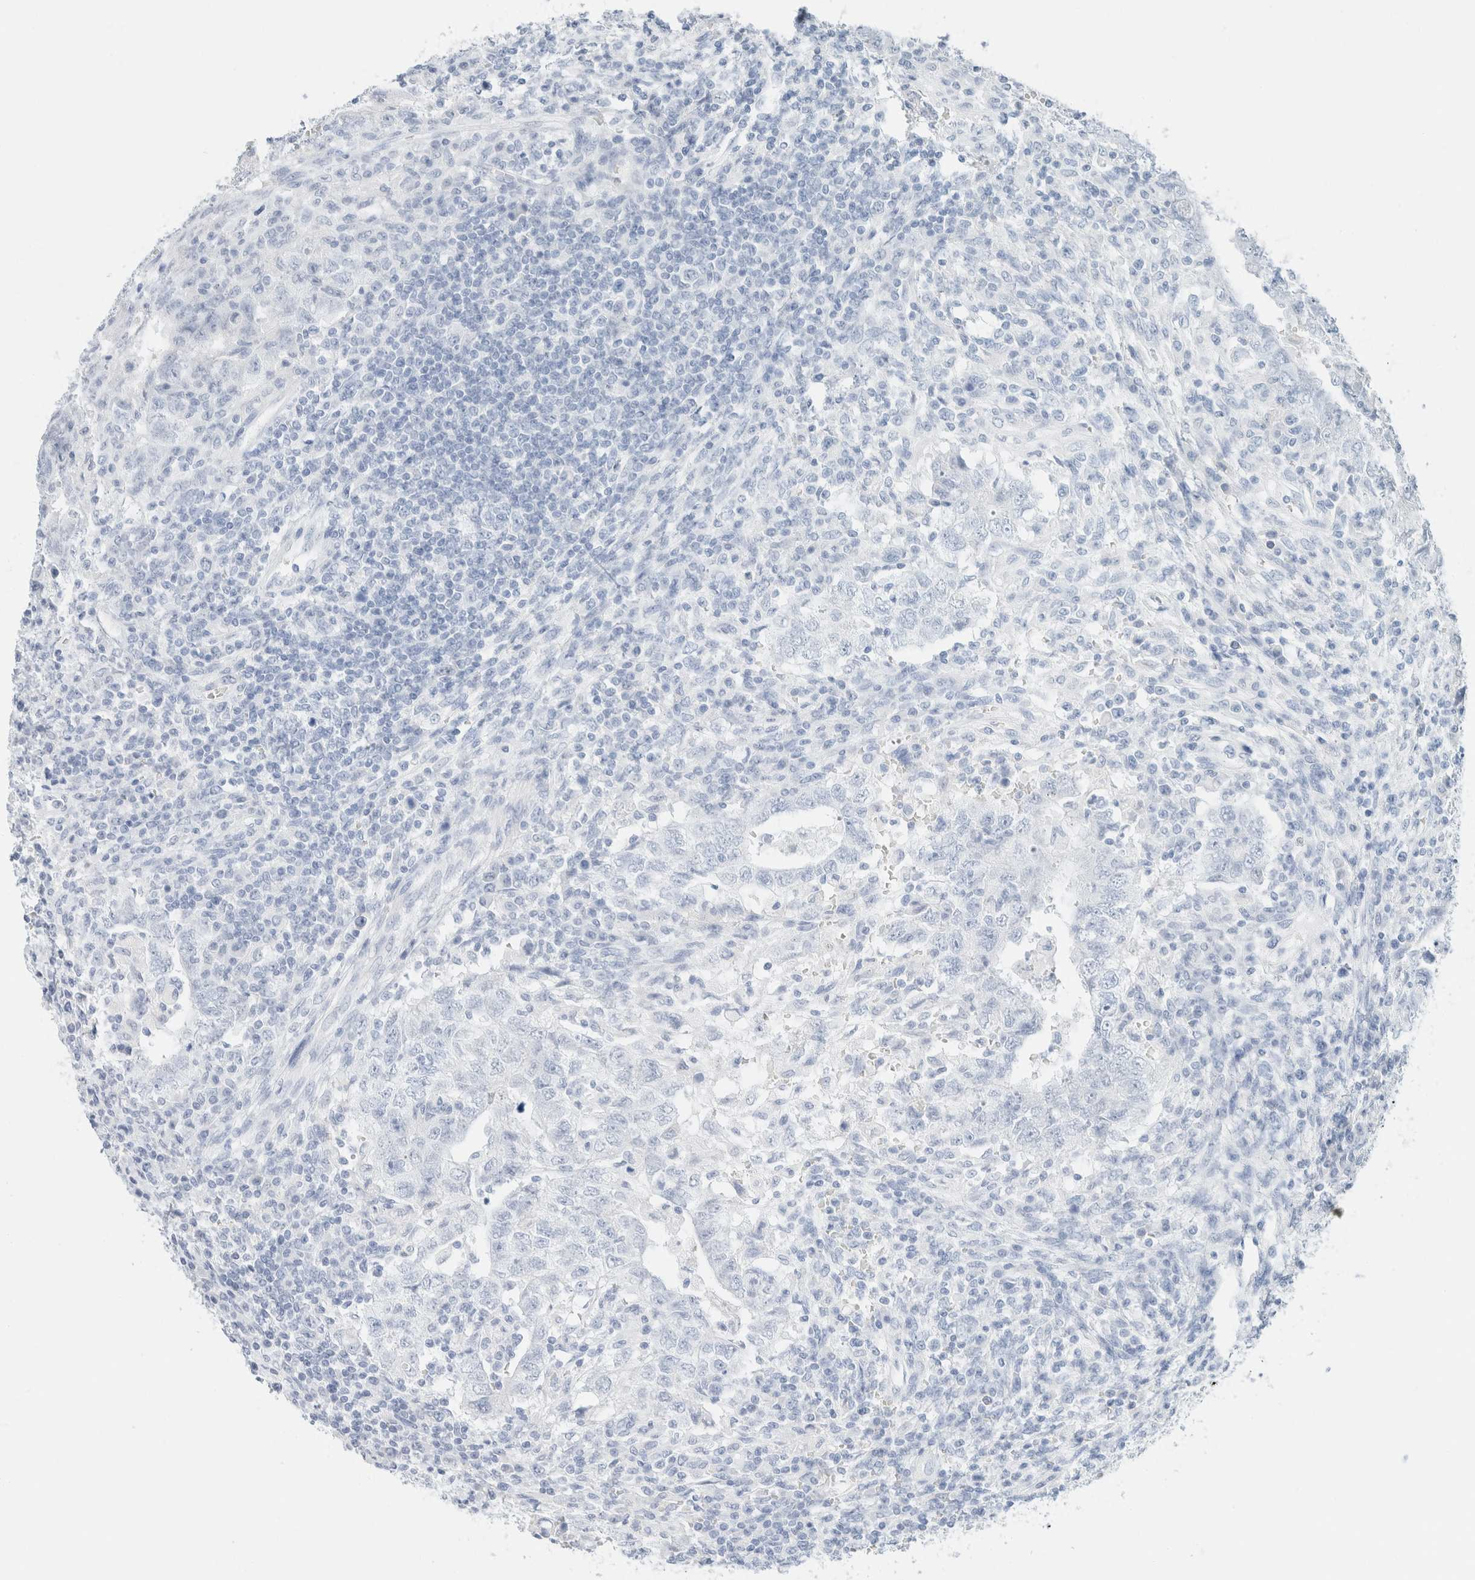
{"staining": {"intensity": "negative", "quantity": "none", "location": "none"}, "tissue": "testis cancer", "cell_type": "Tumor cells", "image_type": "cancer", "snomed": [{"axis": "morphology", "description": "Carcinoma, Embryonal, NOS"}, {"axis": "topography", "description": "Testis"}], "caption": "High power microscopy image of an immunohistochemistry (IHC) image of testis embryonal carcinoma, revealing no significant staining in tumor cells.", "gene": "KRT20", "patient": {"sex": "male", "age": 26}}